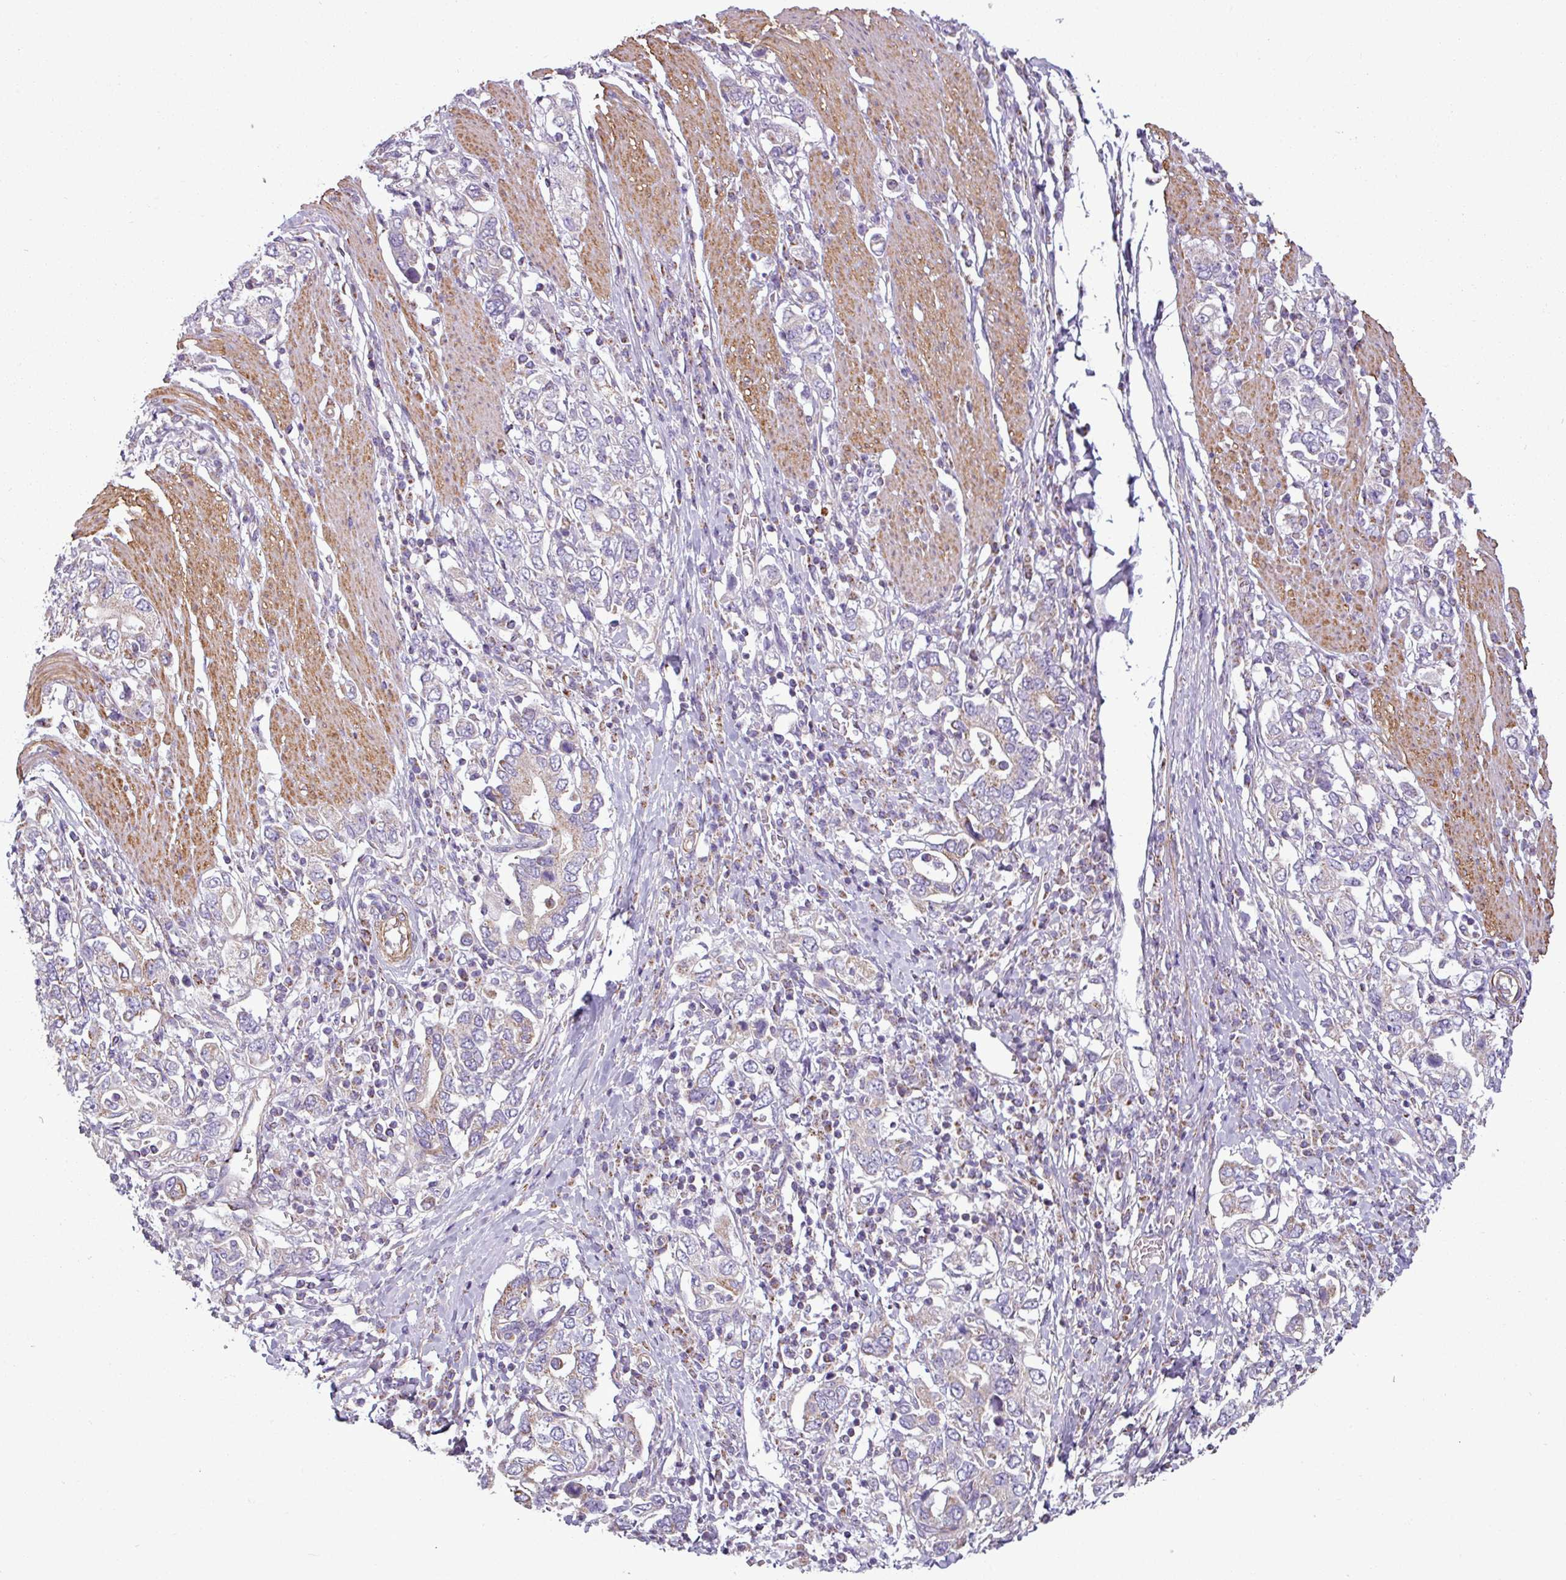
{"staining": {"intensity": "weak", "quantity": "<25%", "location": "cytoplasmic/membranous"}, "tissue": "stomach cancer", "cell_type": "Tumor cells", "image_type": "cancer", "snomed": [{"axis": "morphology", "description": "Adenocarcinoma, NOS"}, {"axis": "topography", "description": "Stomach, upper"}, {"axis": "topography", "description": "Stomach"}], "caption": "Protein analysis of stomach cancer shows no significant staining in tumor cells.", "gene": "BTN2A2", "patient": {"sex": "male", "age": 62}}